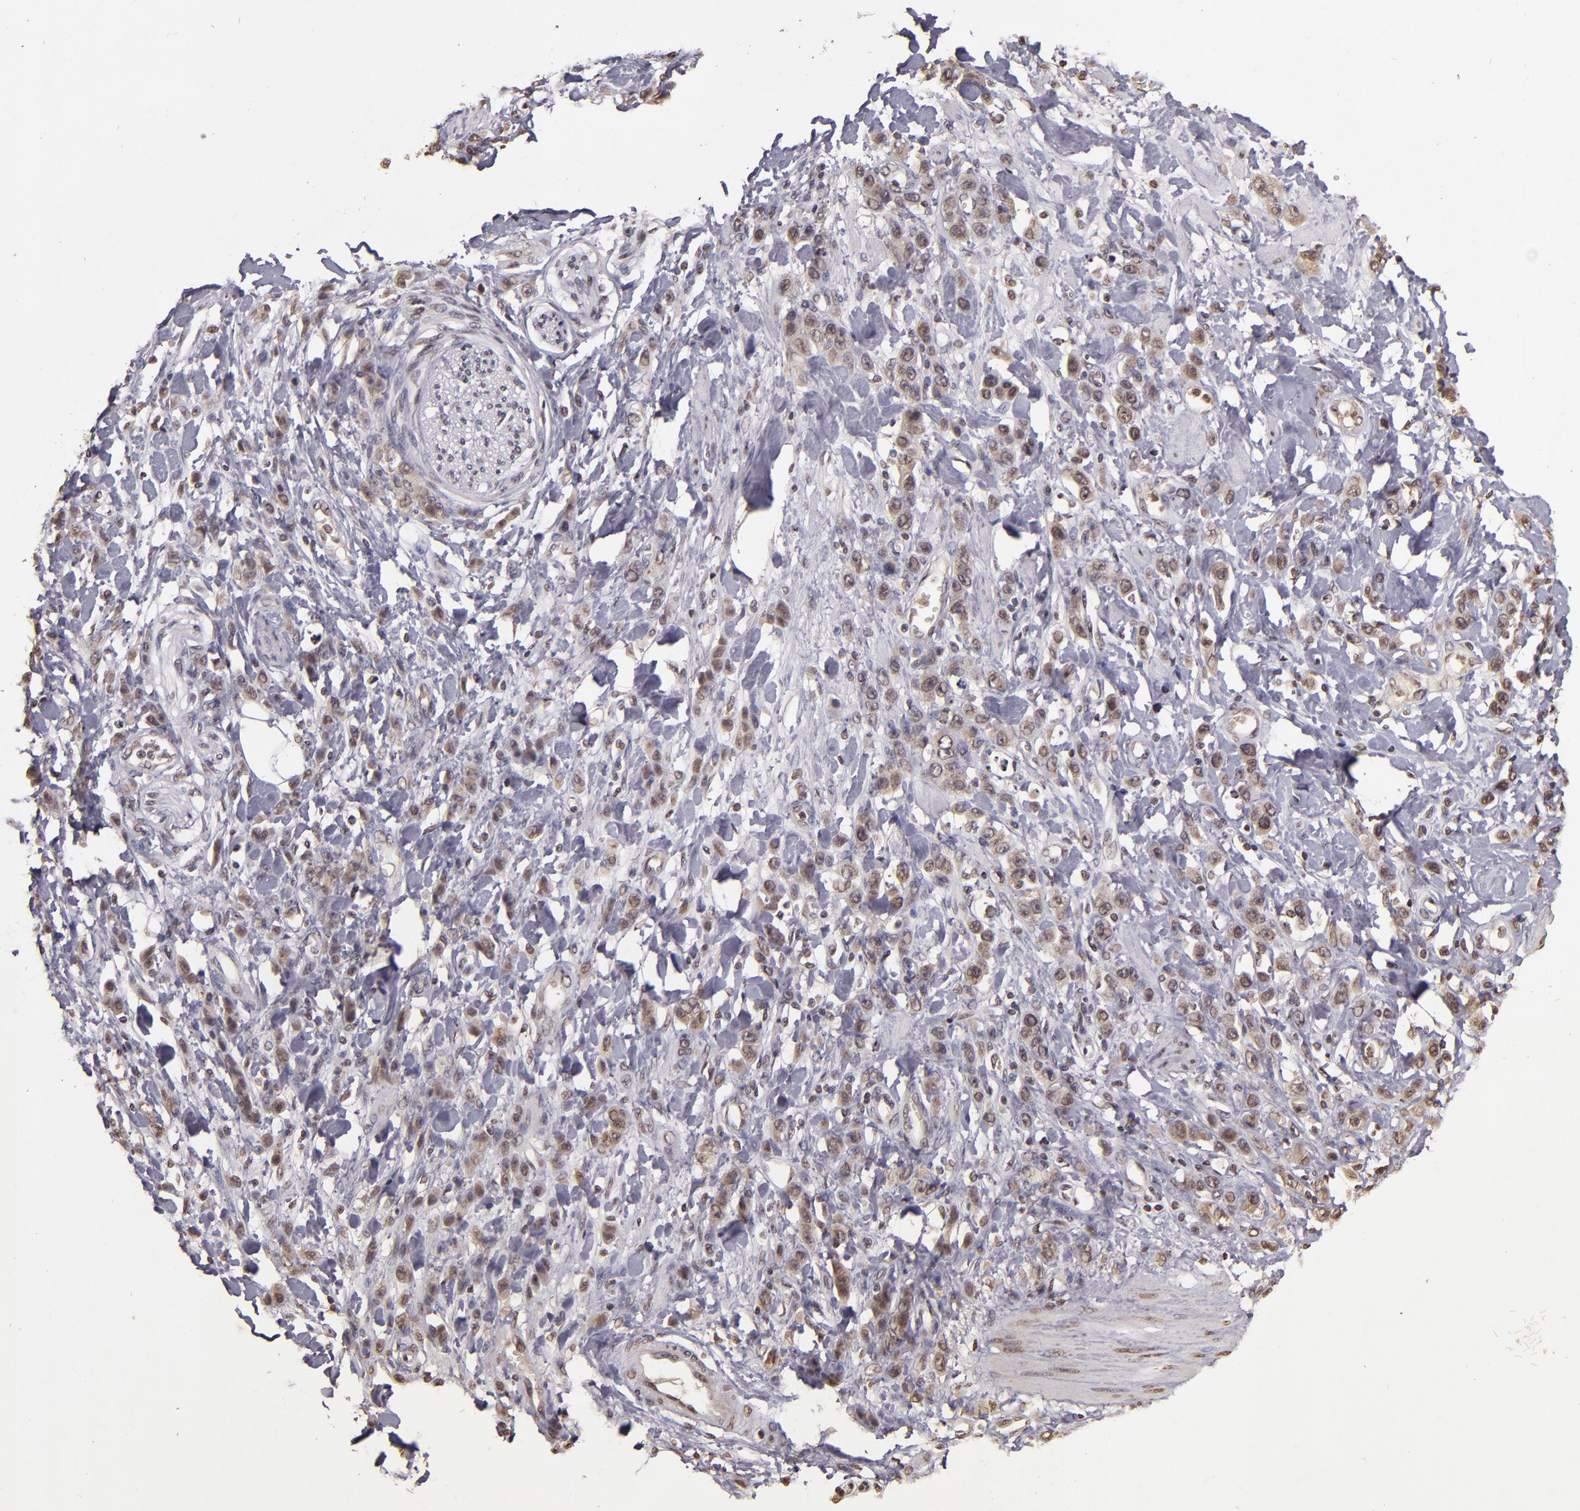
{"staining": {"intensity": "weak", "quantity": ">75%", "location": "cytoplasmic/membranous,nuclear"}, "tissue": "stomach cancer", "cell_type": "Tumor cells", "image_type": "cancer", "snomed": [{"axis": "morphology", "description": "Normal tissue, NOS"}, {"axis": "morphology", "description": "Adenocarcinoma, NOS"}, {"axis": "topography", "description": "Stomach"}], "caption": "Stomach cancer (adenocarcinoma) stained for a protein reveals weak cytoplasmic/membranous and nuclear positivity in tumor cells.", "gene": "CUL1", "patient": {"sex": "male", "age": 82}}